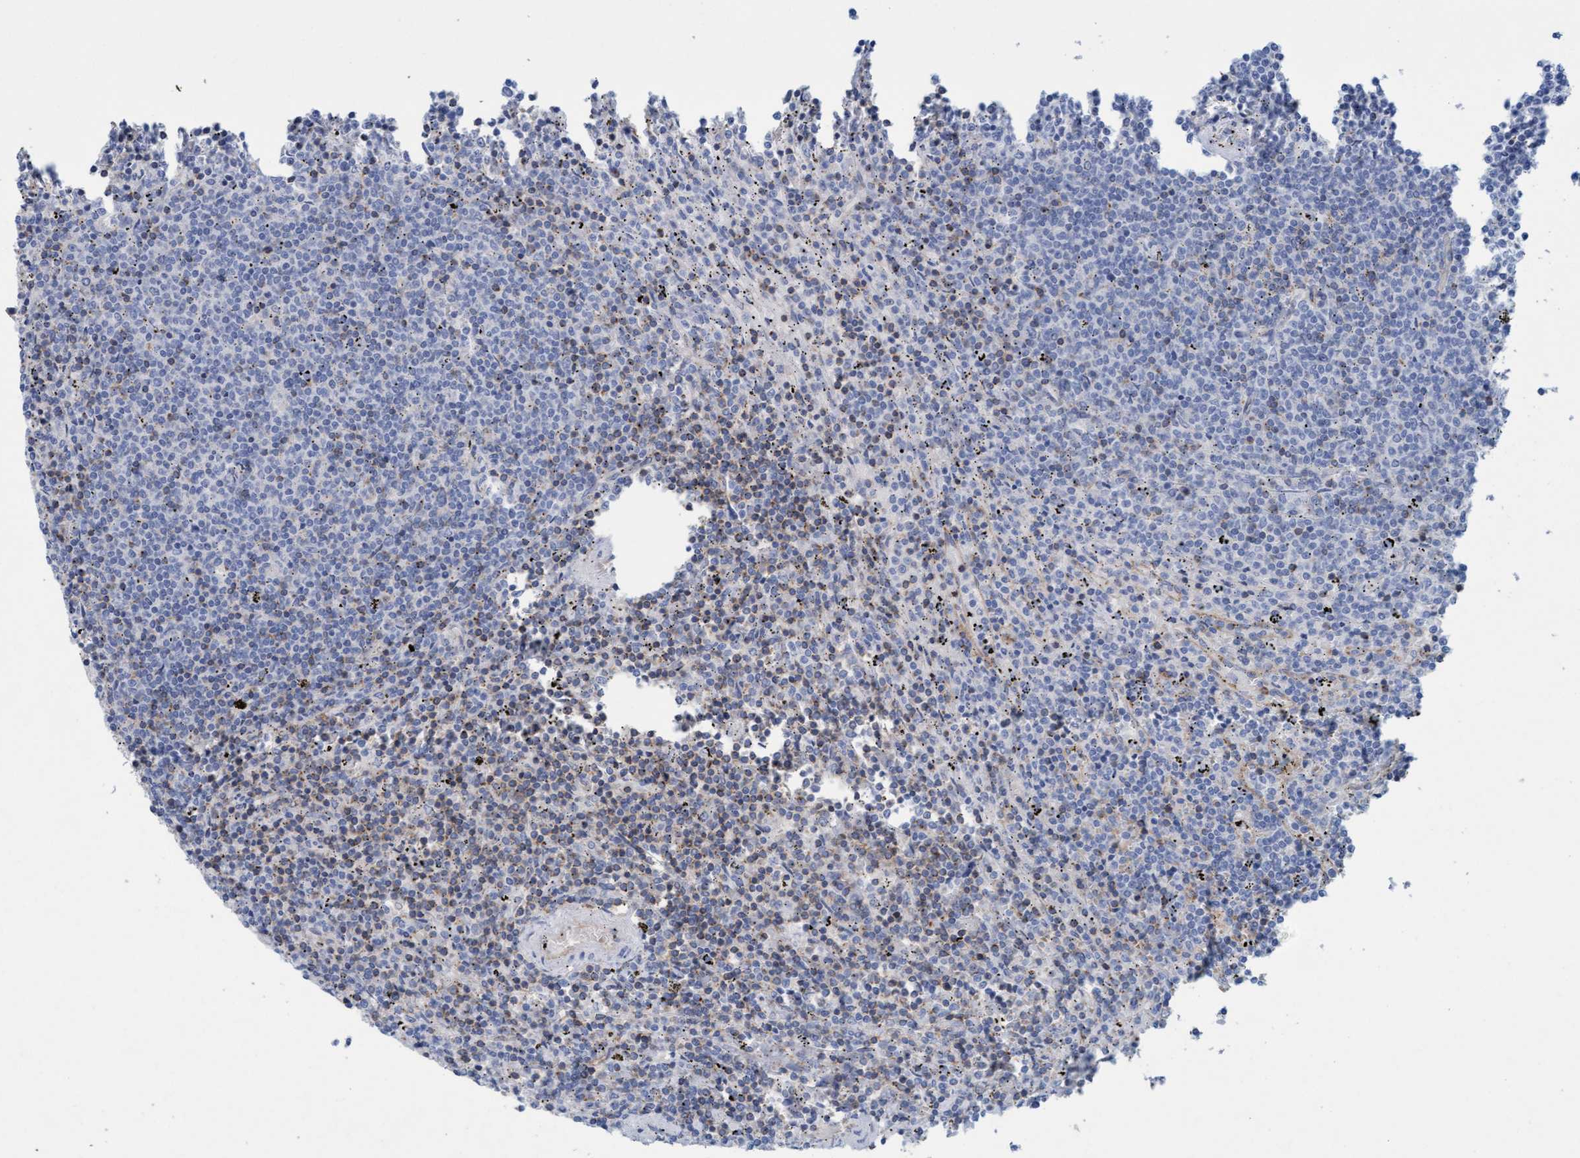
{"staining": {"intensity": "negative", "quantity": "none", "location": "none"}, "tissue": "lymphoma", "cell_type": "Tumor cells", "image_type": "cancer", "snomed": [{"axis": "morphology", "description": "Malignant lymphoma, non-Hodgkin's type, Low grade"}, {"axis": "topography", "description": "Spleen"}], "caption": "IHC micrograph of neoplastic tissue: lymphoma stained with DAB (3,3'-diaminobenzidine) displays no significant protein staining in tumor cells.", "gene": "SIGIRR", "patient": {"sex": "female", "age": 50}}